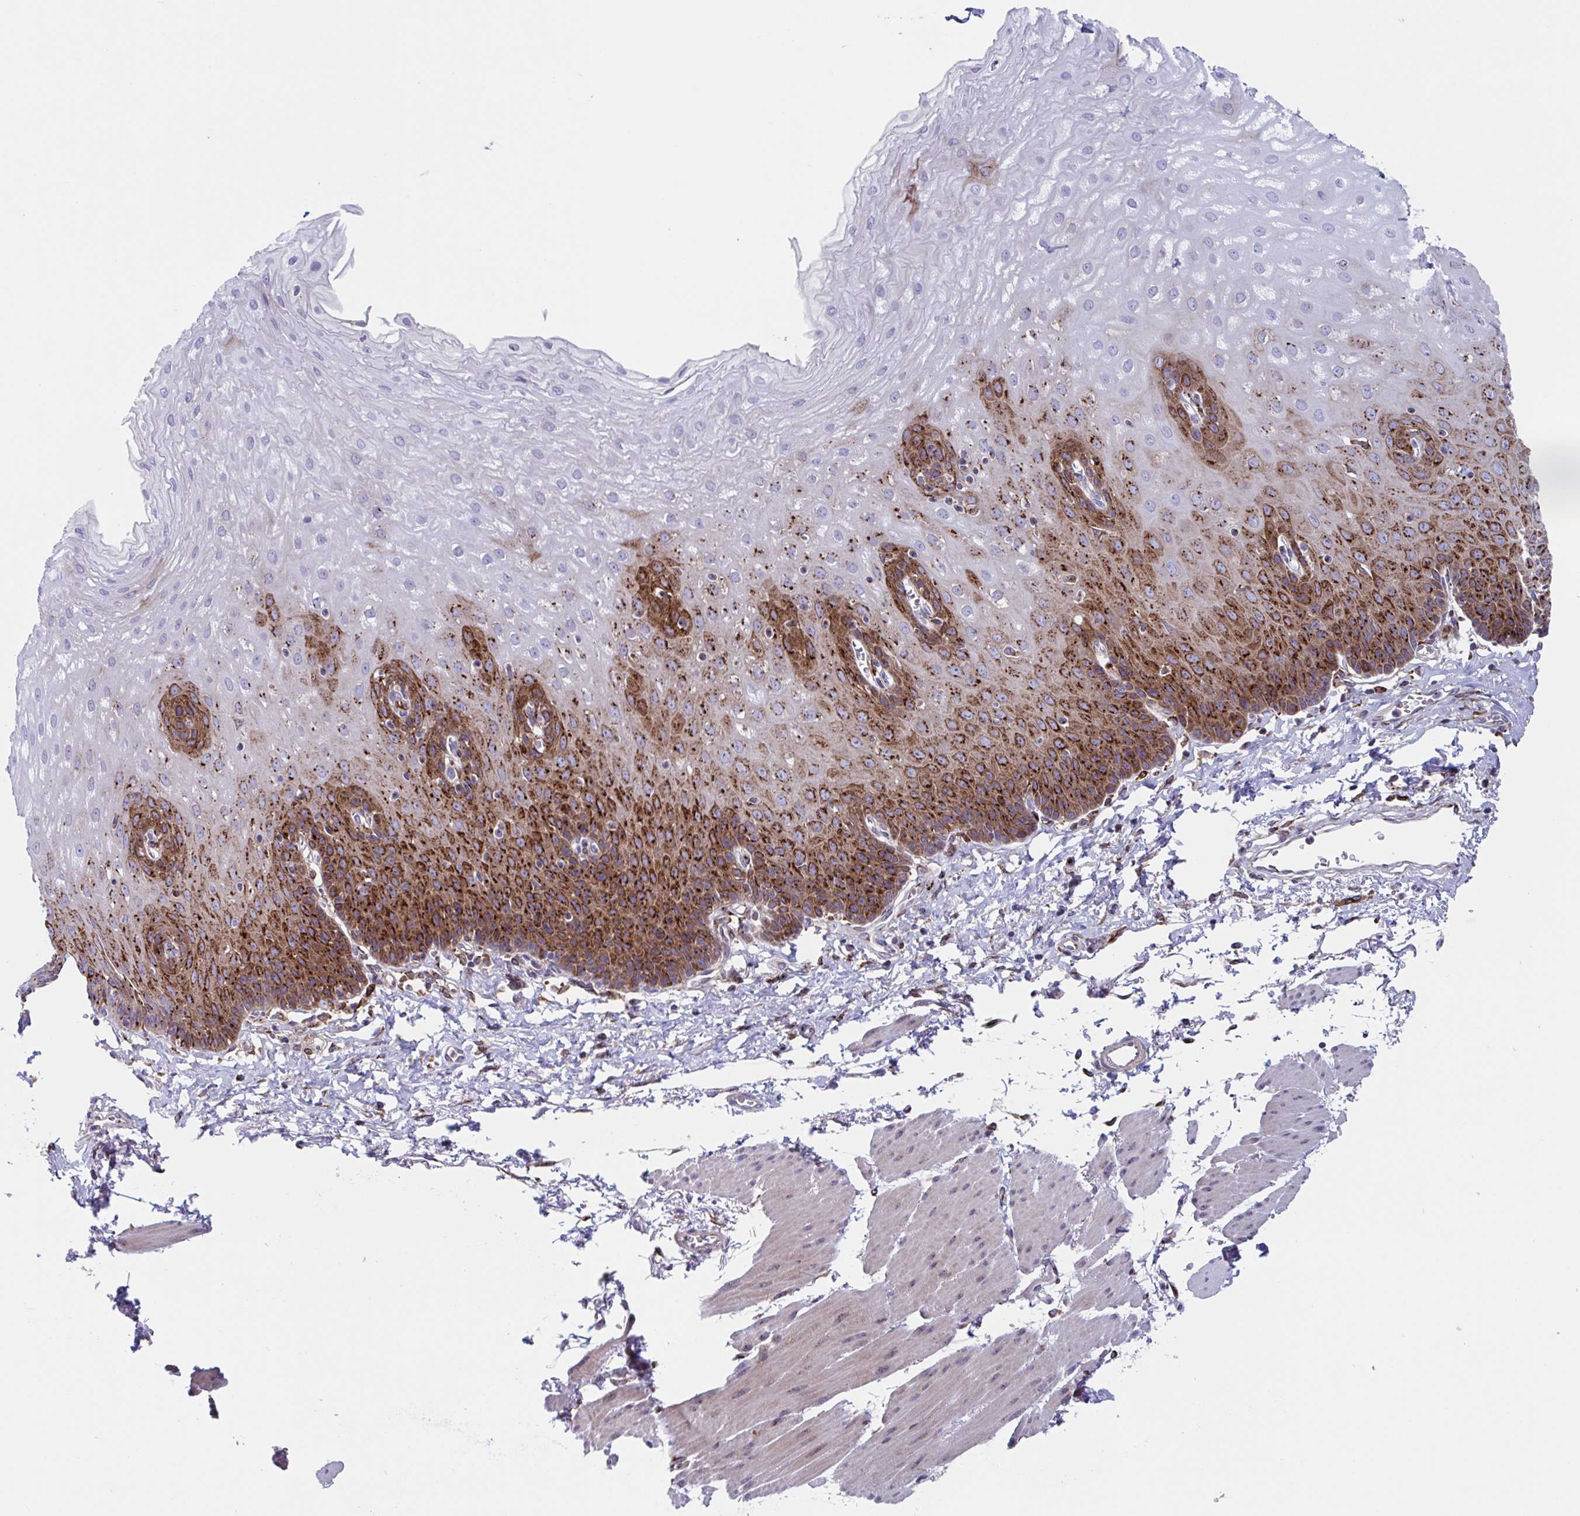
{"staining": {"intensity": "strong", "quantity": "25%-75%", "location": "cytoplasmic/membranous"}, "tissue": "esophagus", "cell_type": "Squamous epithelial cells", "image_type": "normal", "snomed": [{"axis": "morphology", "description": "Normal tissue, NOS"}, {"axis": "topography", "description": "Esophagus"}], "caption": "Immunohistochemistry (IHC) (DAB) staining of unremarkable human esophagus shows strong cytoplasmic/membranous protein staining in about 25%-75% of squamous epithelial cells.", "gene": "RFK", "patient": {"sex": "female", "age": 81}}